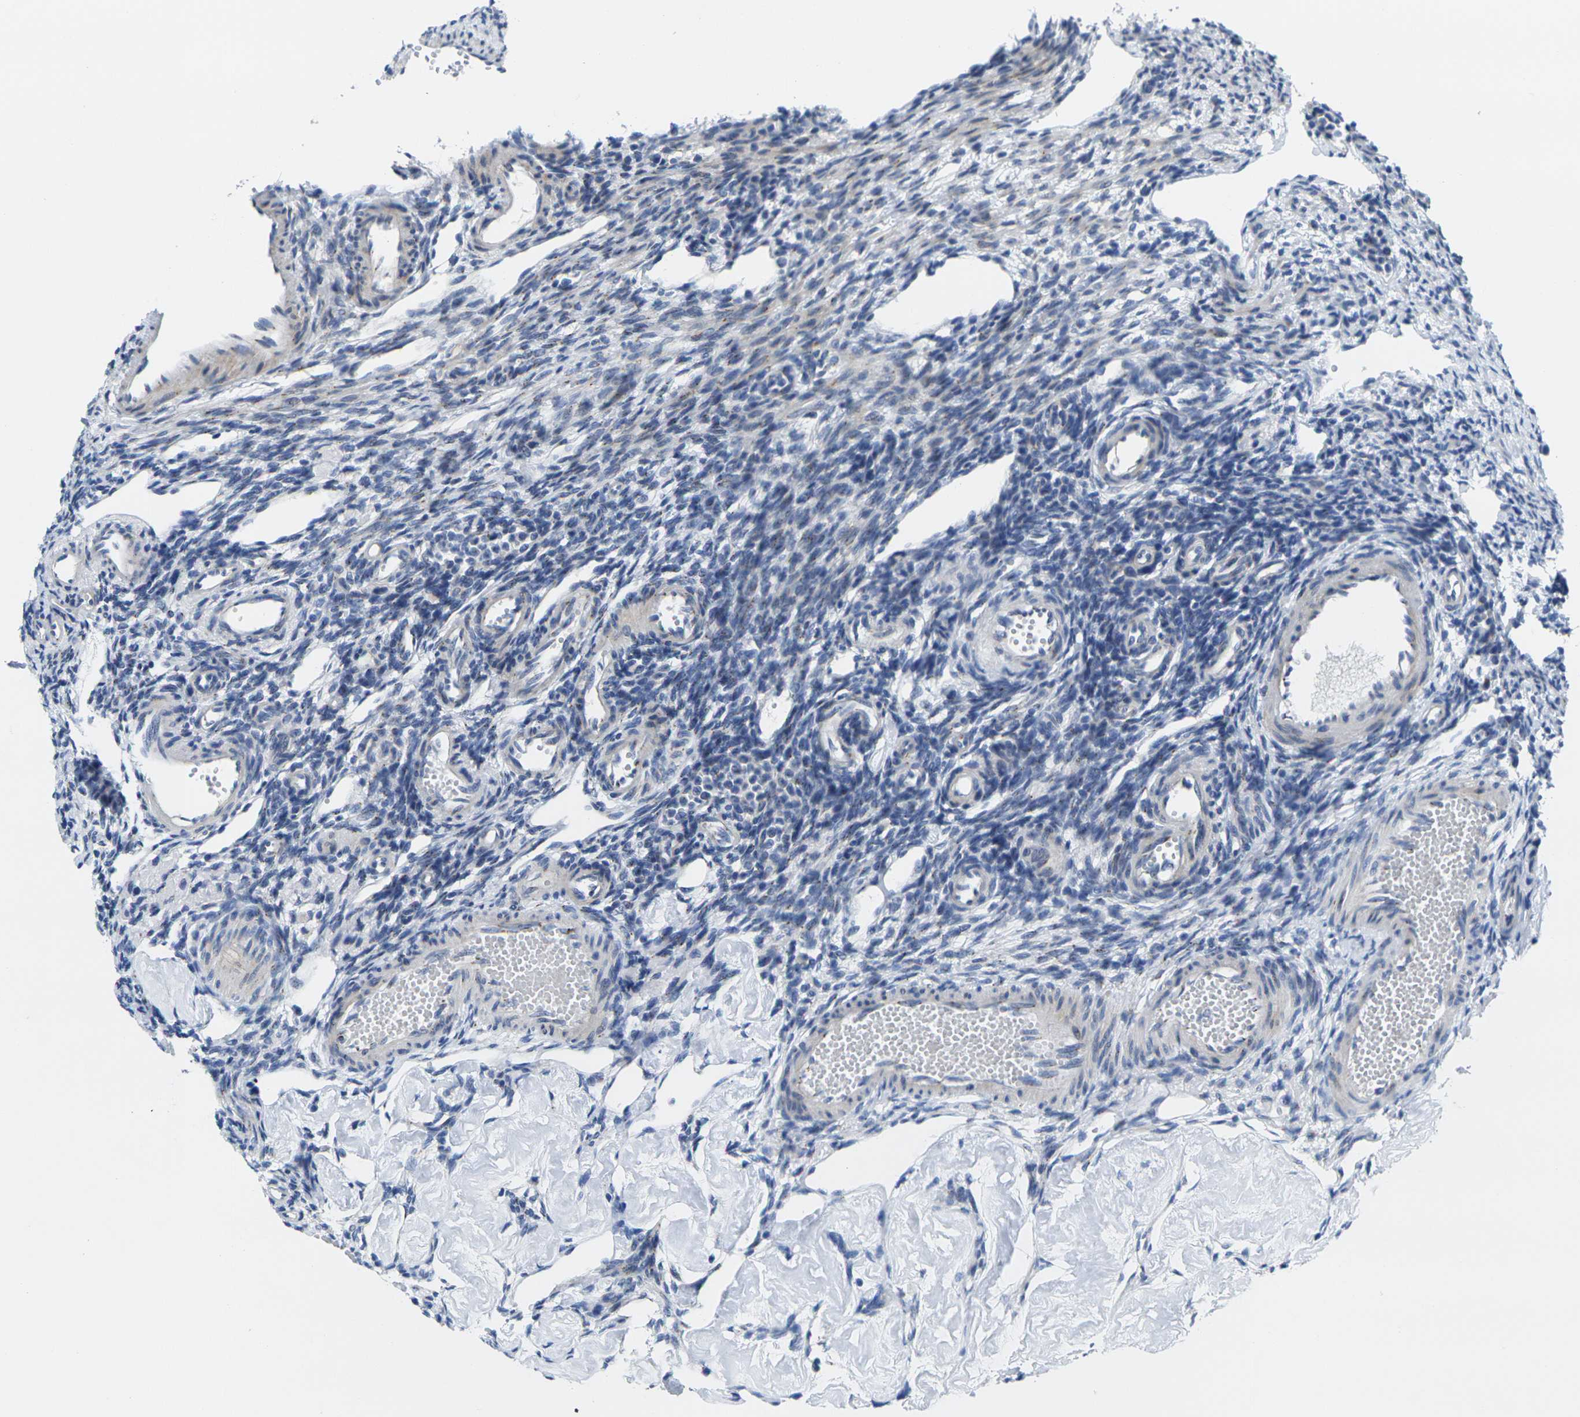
{"staining": {"intensity": "negative", "quantity": "none", "location": "none"}, "tissue": "ovary", "cell_type": "Ovarian stroma cells", "image_type": "normal", "snomed": [{"axis": "morphology", "description": "Normal tissue, NOS"}, {"axis": "topography", "description": "Ovary"}], "caption": "The micrograph shows no significant expression in ovarian stroma cells of ovary.", "gene": "CRK", "patient": {"sex": "female", "age": 33}}